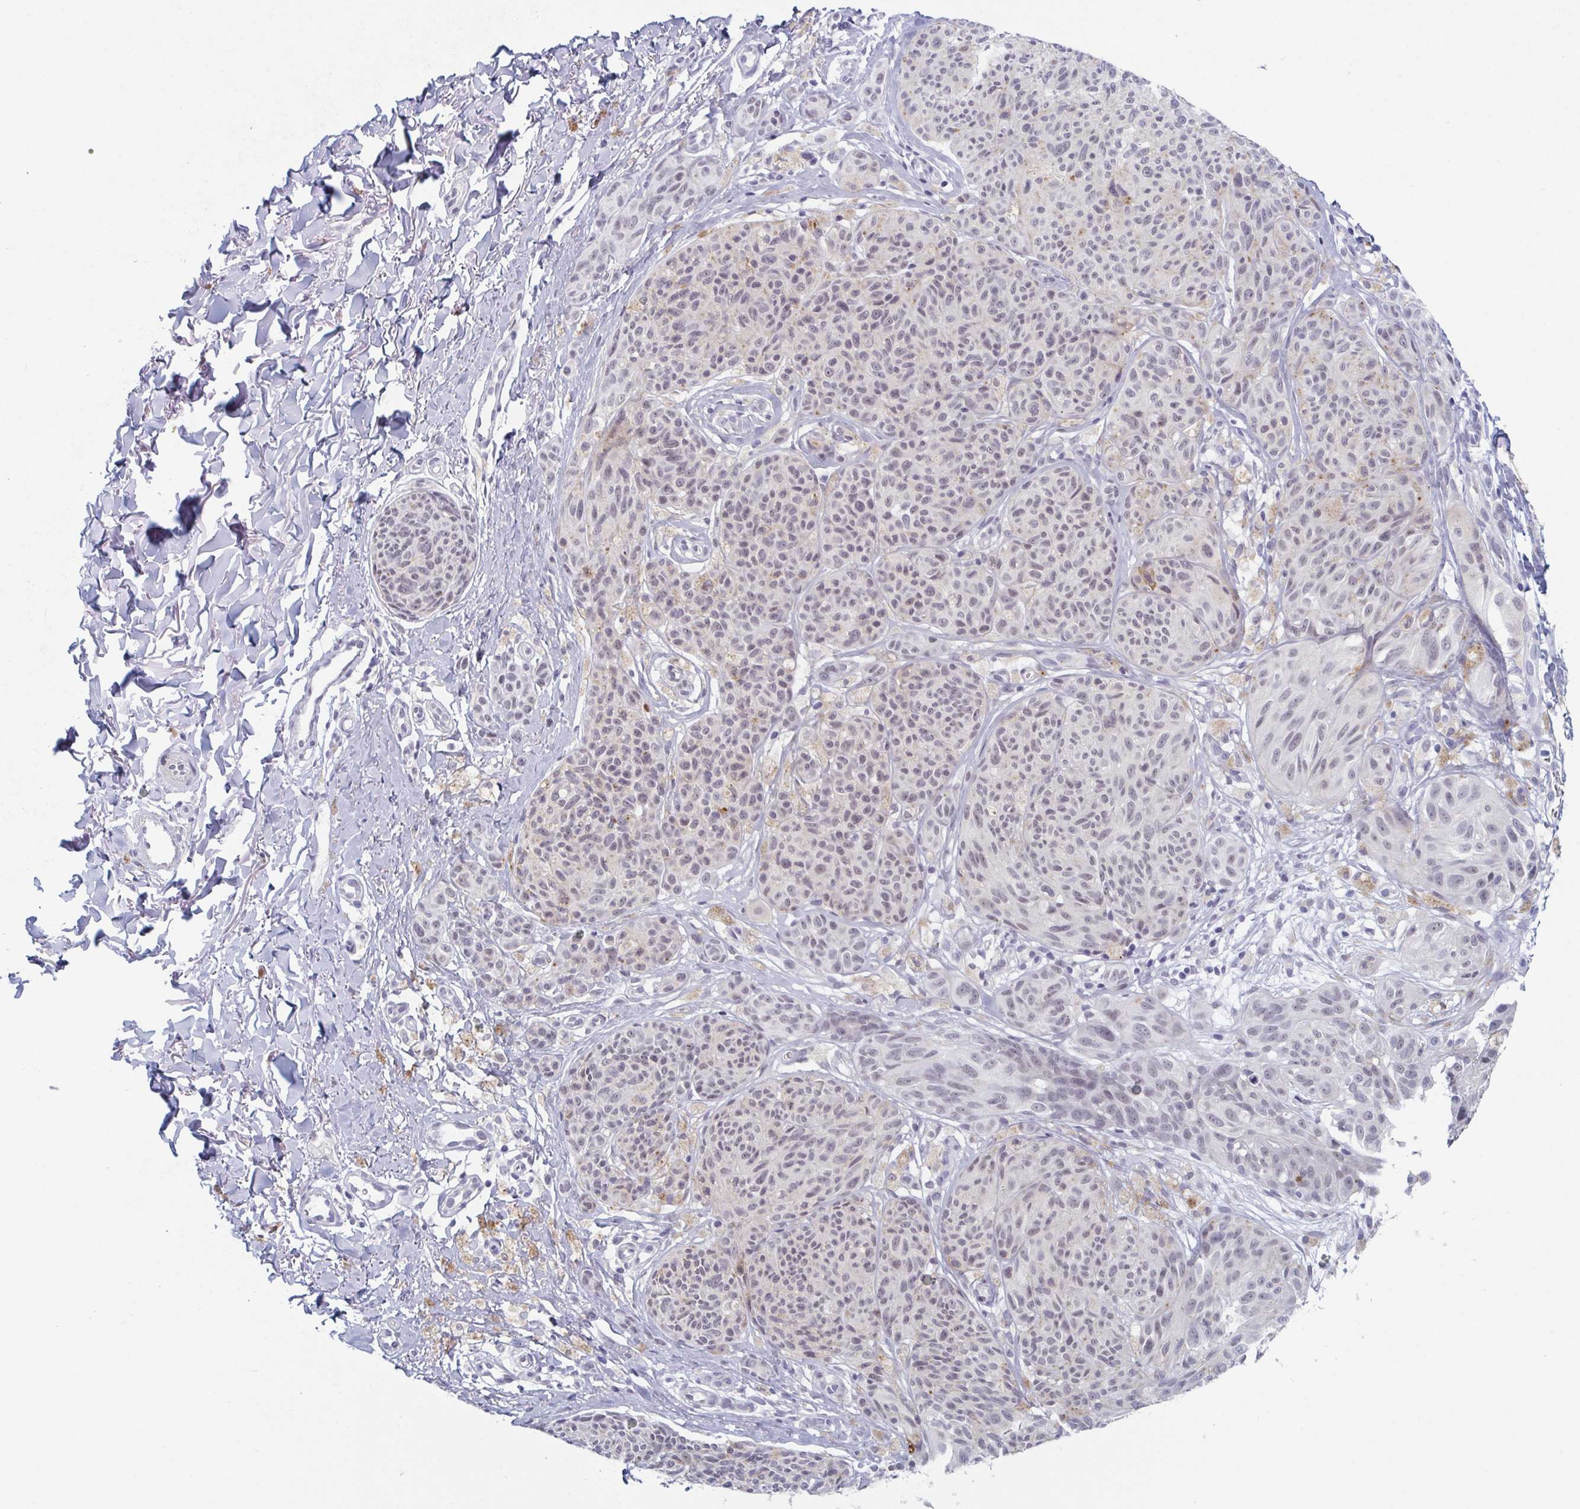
{"staining": {"intensity": "negative", "quantity": "none", "location": "none"}, "tissue": "melanoma", "cell_type": "Tumor cells", "image_type": "cancer", "snomed": [{"axis": "morphology", "description": "Malignant melanoma, NOS"}, {"axis": "topography", "description": "Skin"}], "caption": "Malignant melanoma stained for a protein using immunohistochemistry (IHC) reveals no expression tumor cells.", "gene": "ZFP64", "patient": {"sex": "female", "age": 87}}